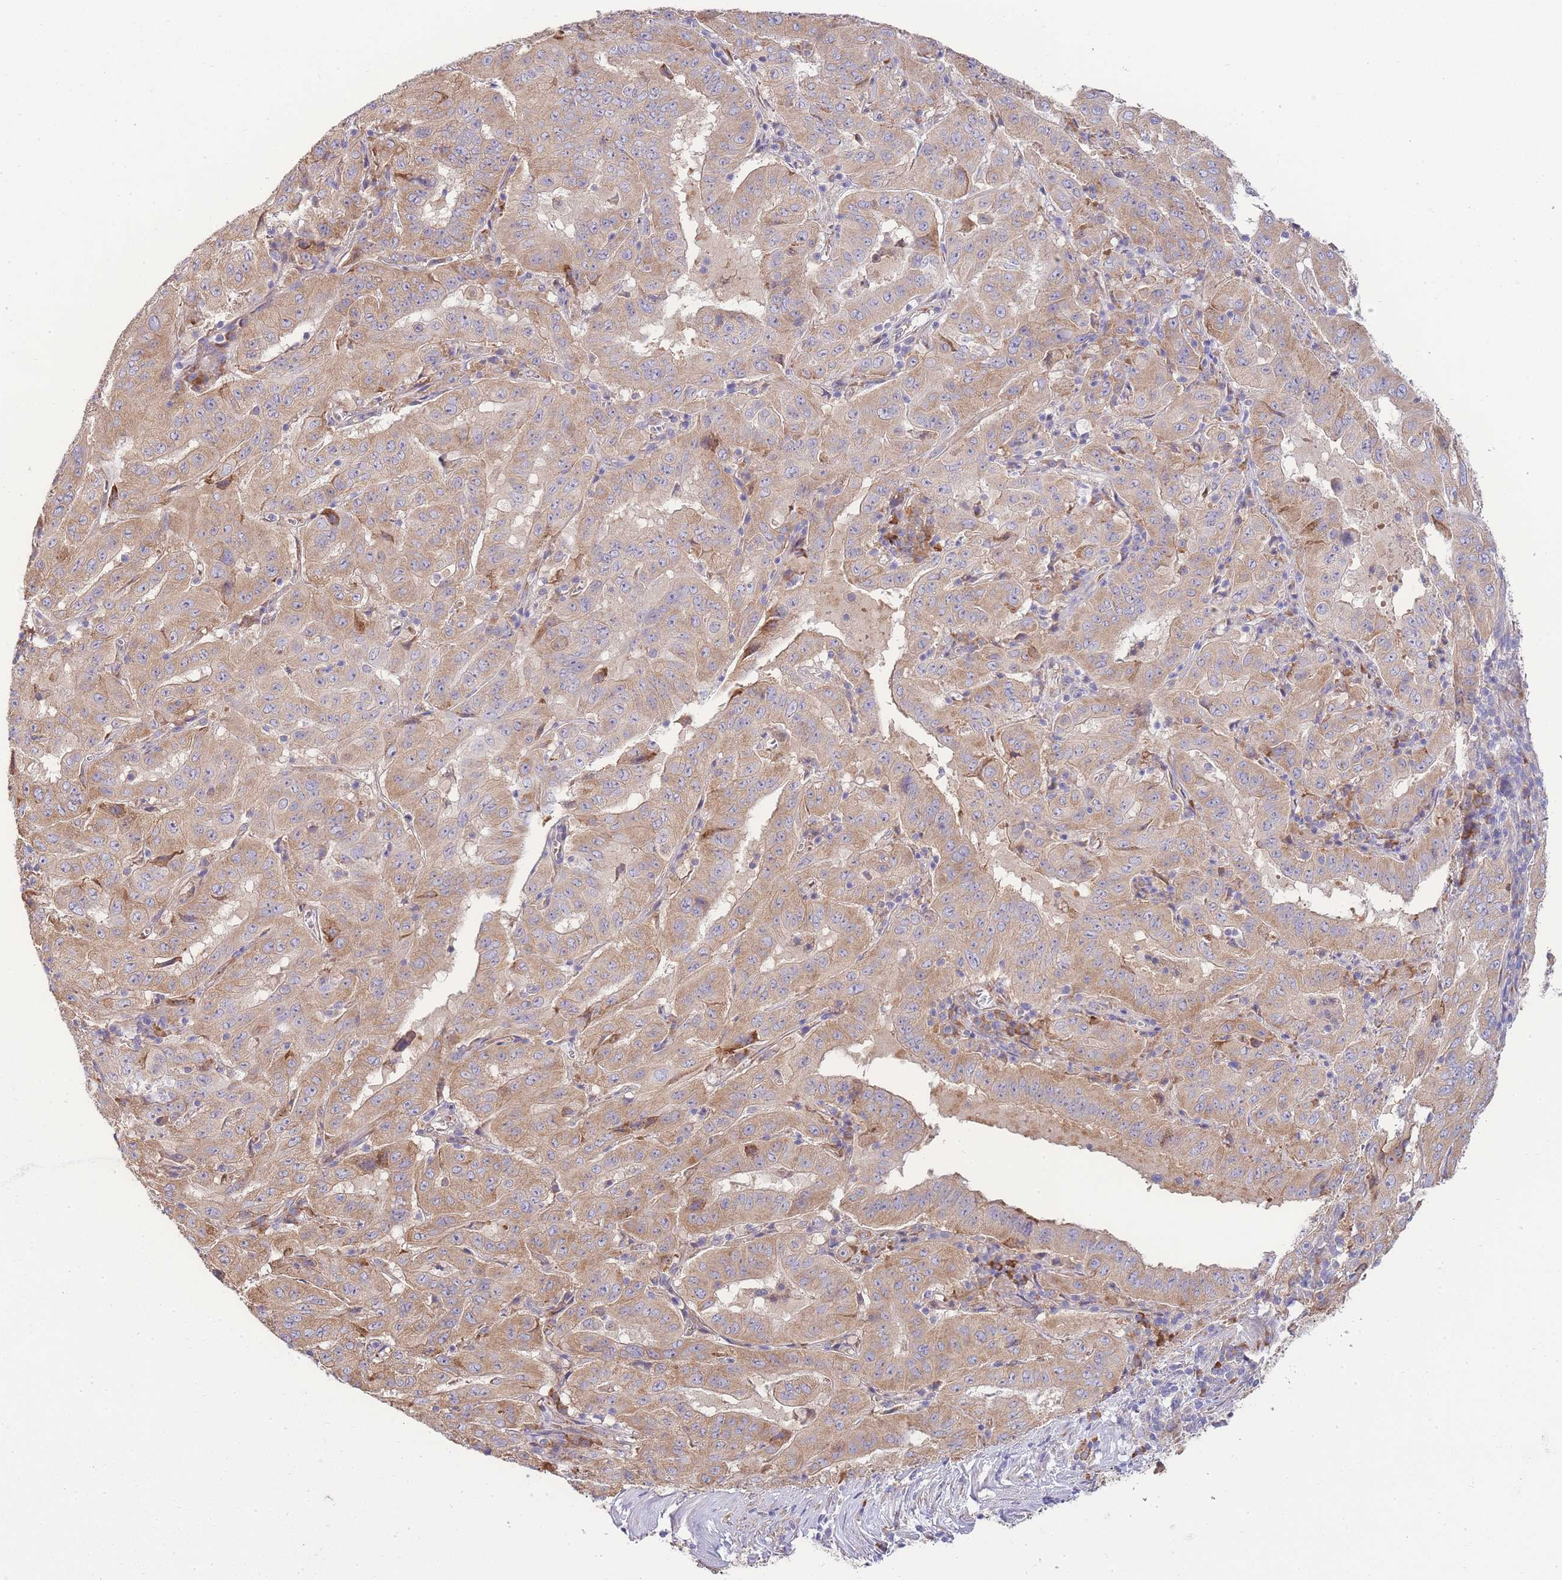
{"staining": {"intensity": "moderate", "quantity": ">75%", "location": "cytoplasmic/membranous"}, "tissue": "pancreatic cancer", "cell_type": "Tumor cells", "image_type": "cancer", "snomed": [{"axis": "morphology", "description": "Adenocarcinoma, NOS"}, {"axis": "topography", "description": "Pancreas"}], "caption": "High-magnification brightfield microscopy of pancreatic cancer (adenocarcinoma) stained with DAB (brown) and counterstained with hematoxylin (blue). tumor cells exhibit moderate cytoplasmic/membranous staining is identified in about>75% of cells. (Stains: DAB in brown, nuclei in blue, Microscopy: brightfield microscopy at high magnification).", "gene": "BEX1", "patient": {"sex": "male", "age": 63}}